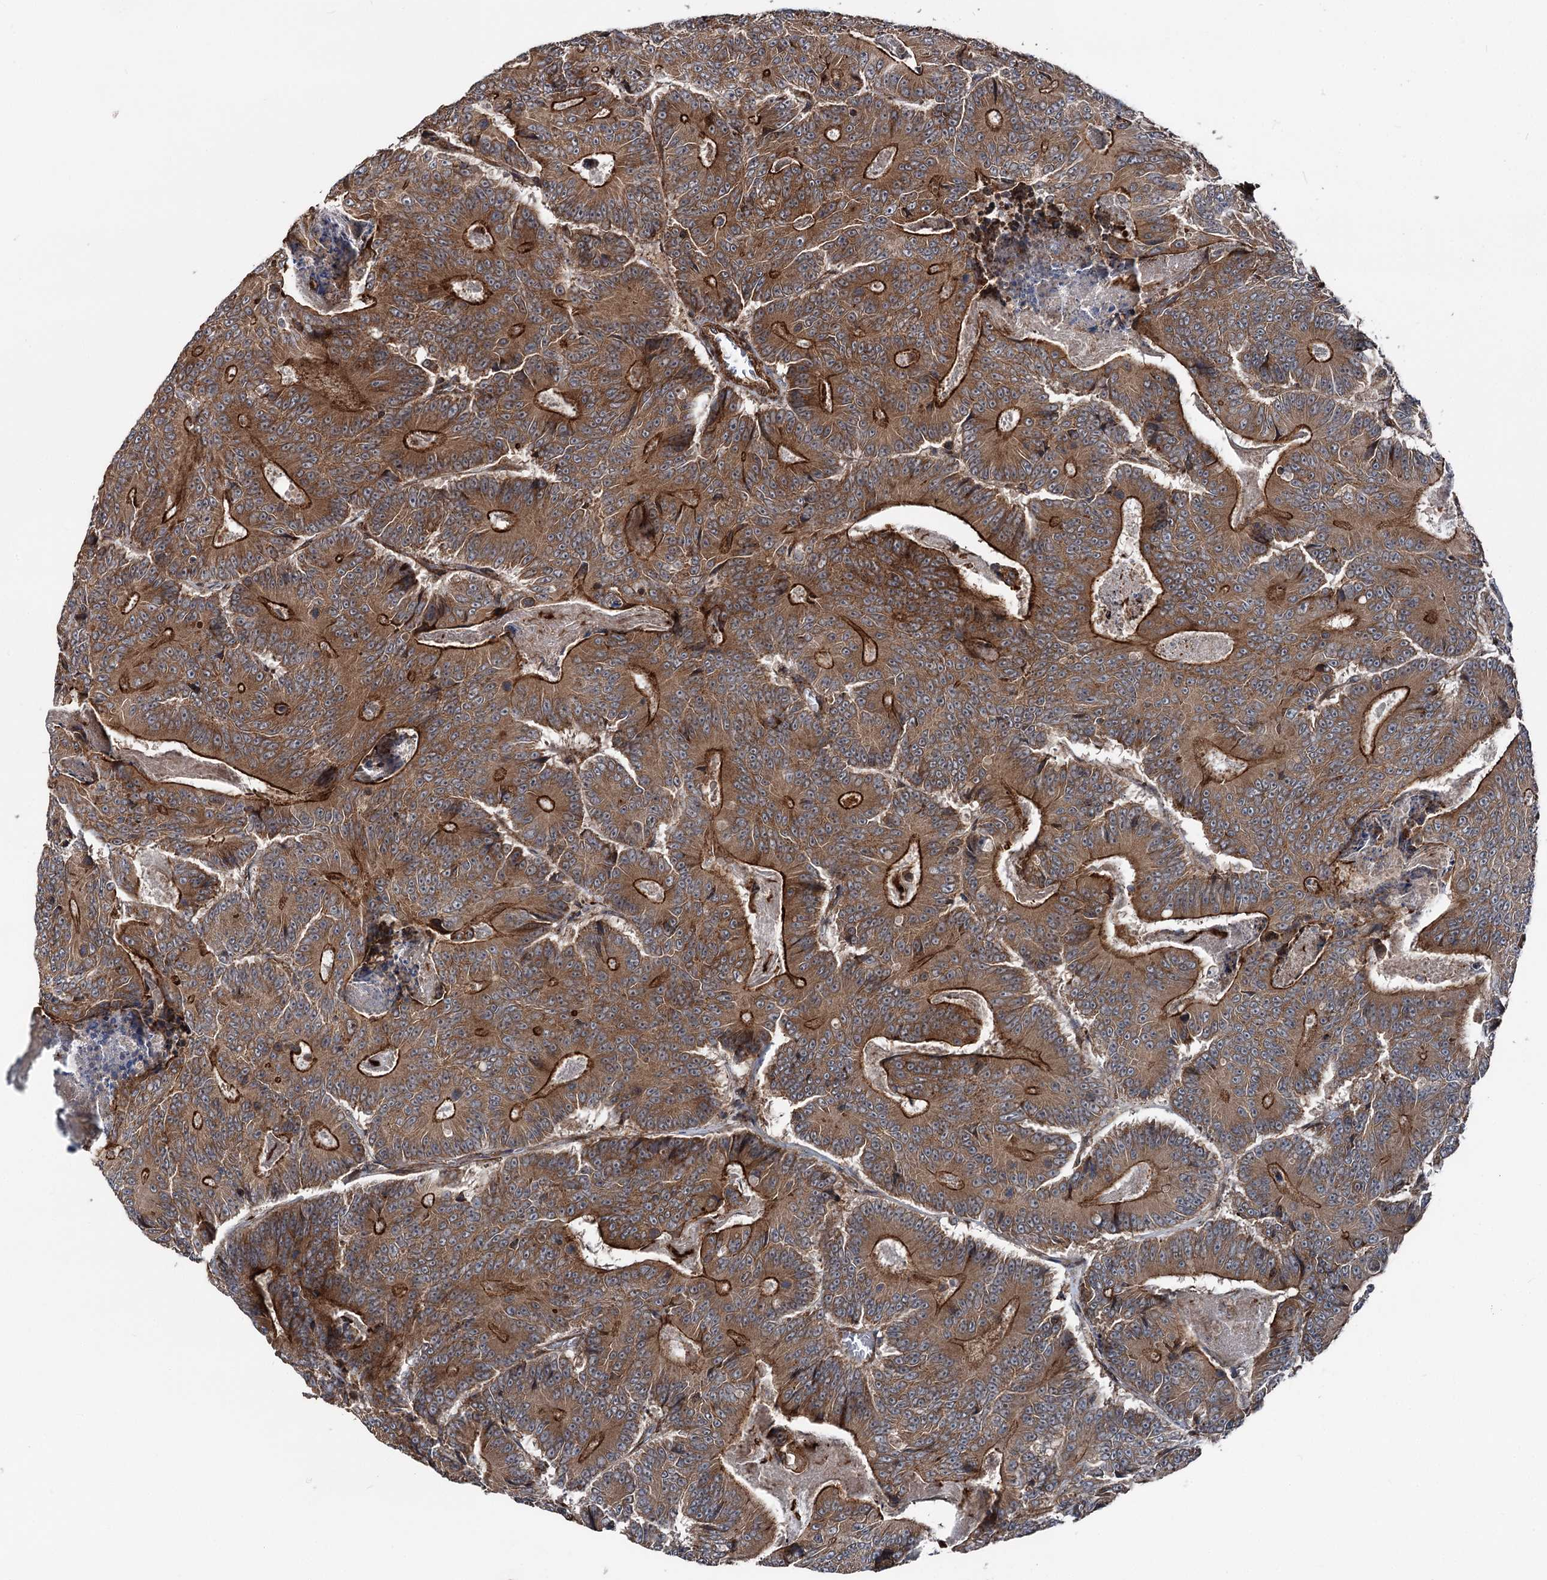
{"staining": {"intensity": "strong", "quantity": ">75%", "location": "cytoplasmic/membranous"}, "tissue": "colorectal cancer", "cell_type": "Tumor cells", "image_type": "cancer", "snomed": [{"axis": "morphology", "description": "Adenocarcinoma, NOS"}, {"axis": "topography", "description": "Colon"}], "caption": "Adenocarcinoma (colorectal) stained with a brown dye reveals strong cytoplasmic/membranous positive expression in approximately >75% of tumor cells.", "gene": "ITFG2", "patient": {"sex": "male", "age": 83}}